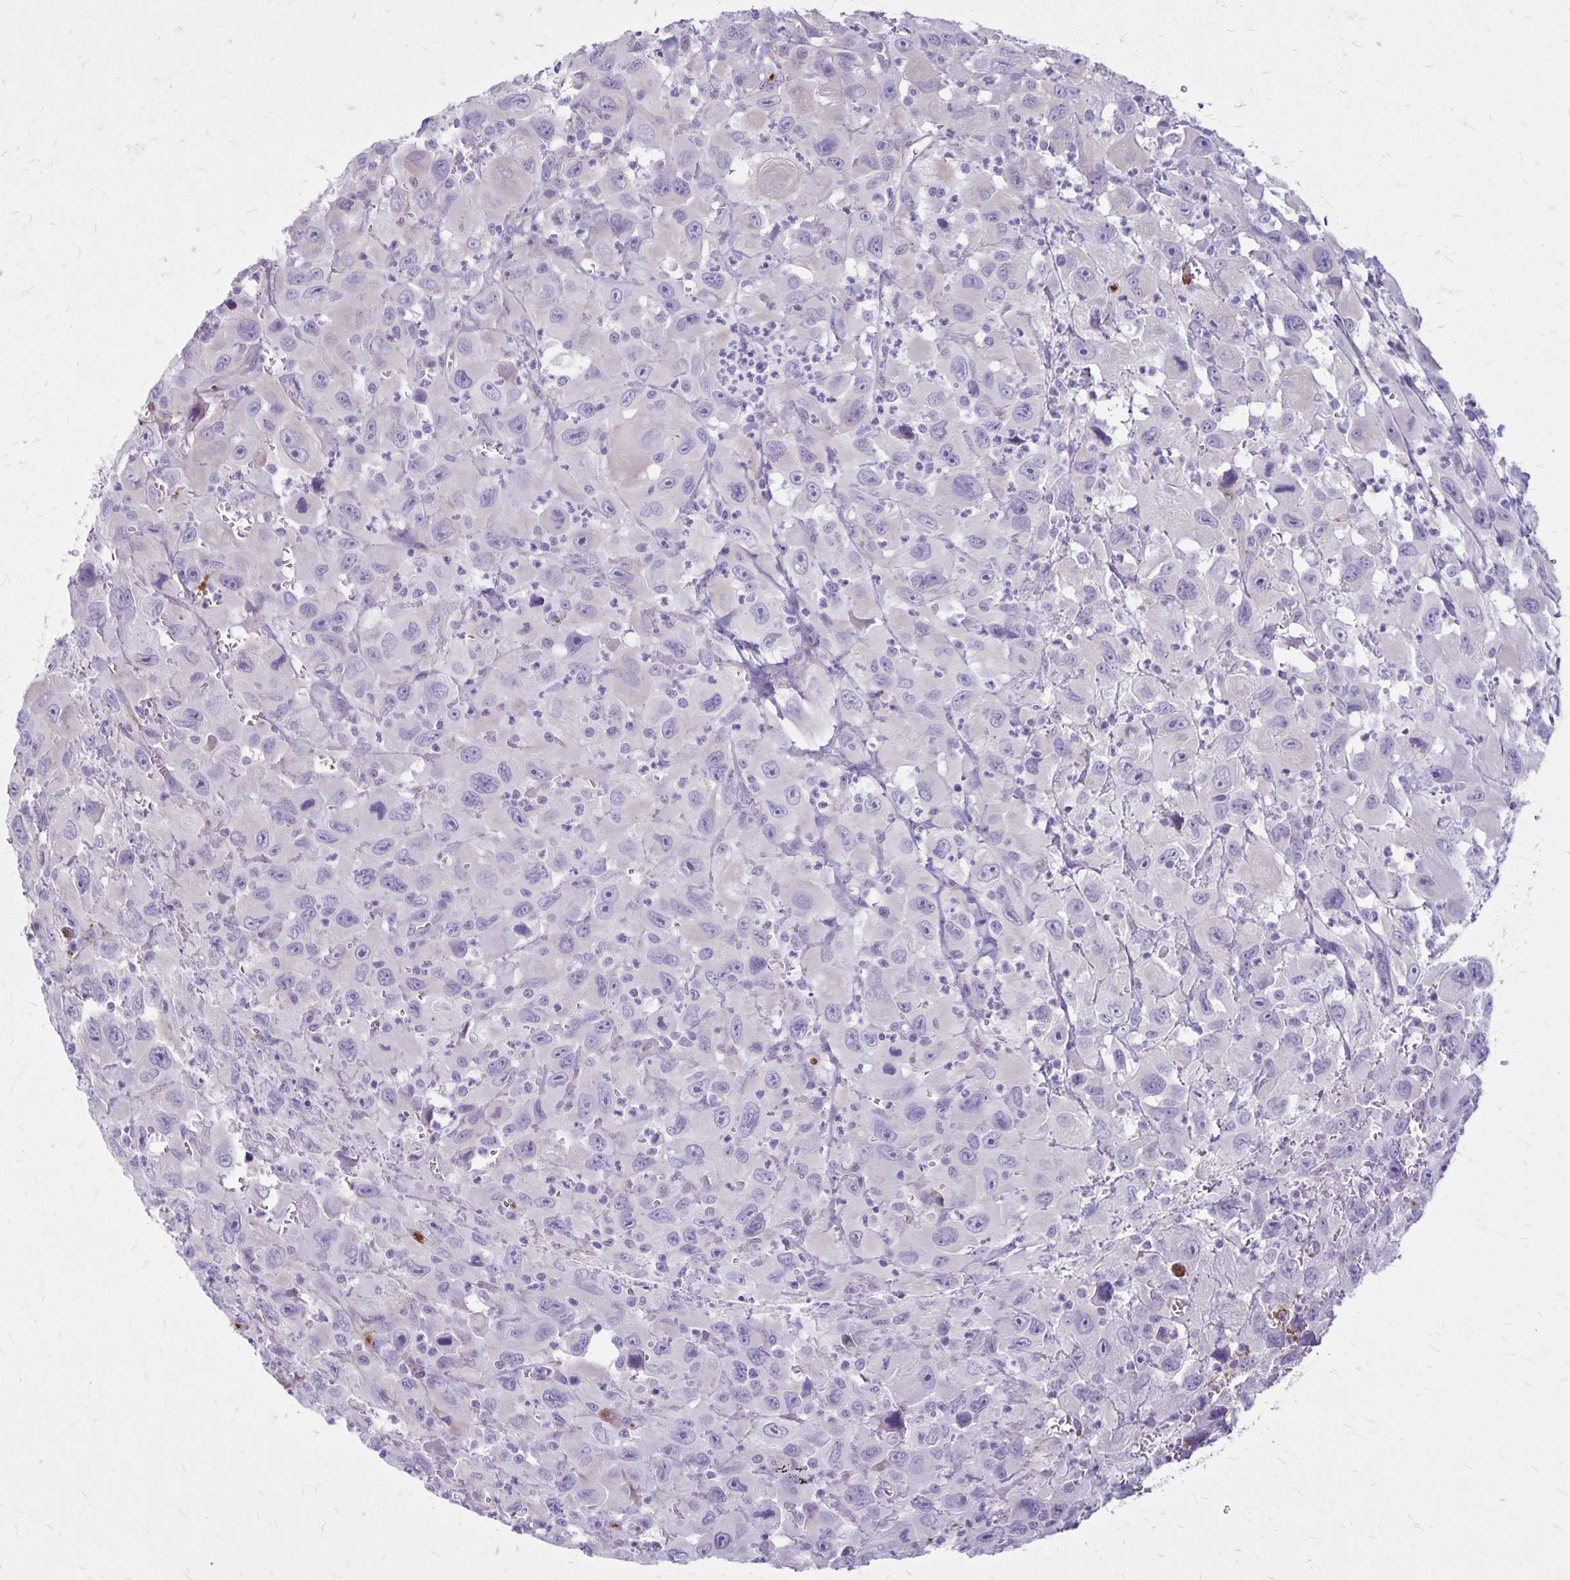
{"staining": {"intensity": "negative", "quantity": "none", "location": "none"}, "tissue": "head and neck cancer", "cell_type": "Tumor cells", "image_type": "cancer", "snomed": [{"axis": "morphology", "description": "Squamous cell carcinoma, NOS"}, {"axis": "morphology", "description": "Squamous cell carcinoma, metastatic, NOS"}, {"axis": "topography", "description": "Oral tissue"}, {"axis": "topography", "description": "Head-Neck"}], "caption": "Head and neck cancer stained for a protein using IHC exhibits no expression tumor cells.", "gene": "GP9", "patient": {"sex": "female", "age": 85}}